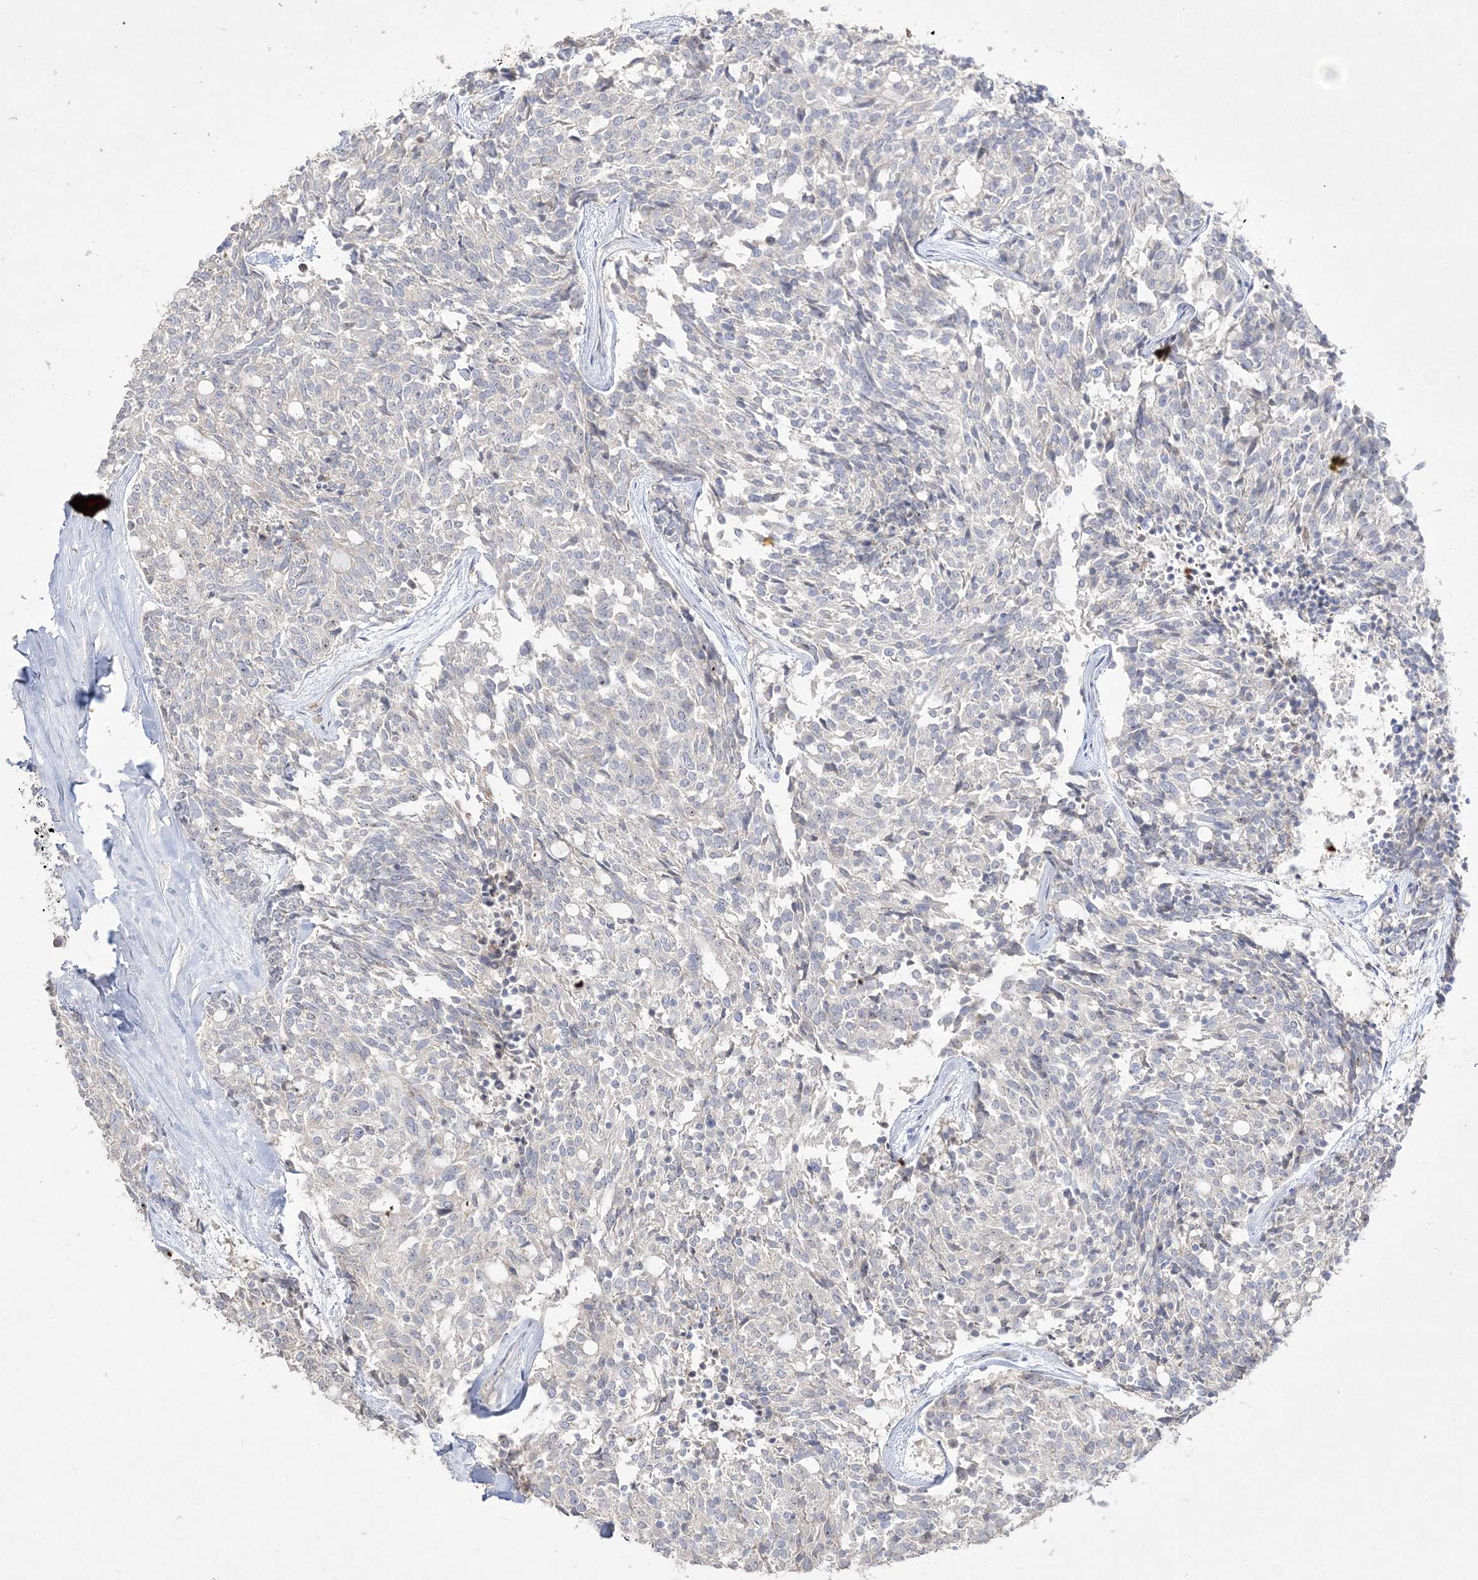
{"staining": {"intensity": "negative", "quantity": "none", "location": "none"}, "tissue": "carcinoid", "cell_type": "Tumor cells", "image_type": "cancer", "snomed": [{"axis": "morphology", "description": "Carcinoid, malignant, NOS"}, {"axis": "topography", "description": "Pancreas"}], "caption": "There is no significant staining in tumor cells of carcinoid (malignant). (Immunohistochemistry, brightfield microscopy, high magnification).", "gene": "NOP16", "patient": {"sex": "female", "age": 54}}